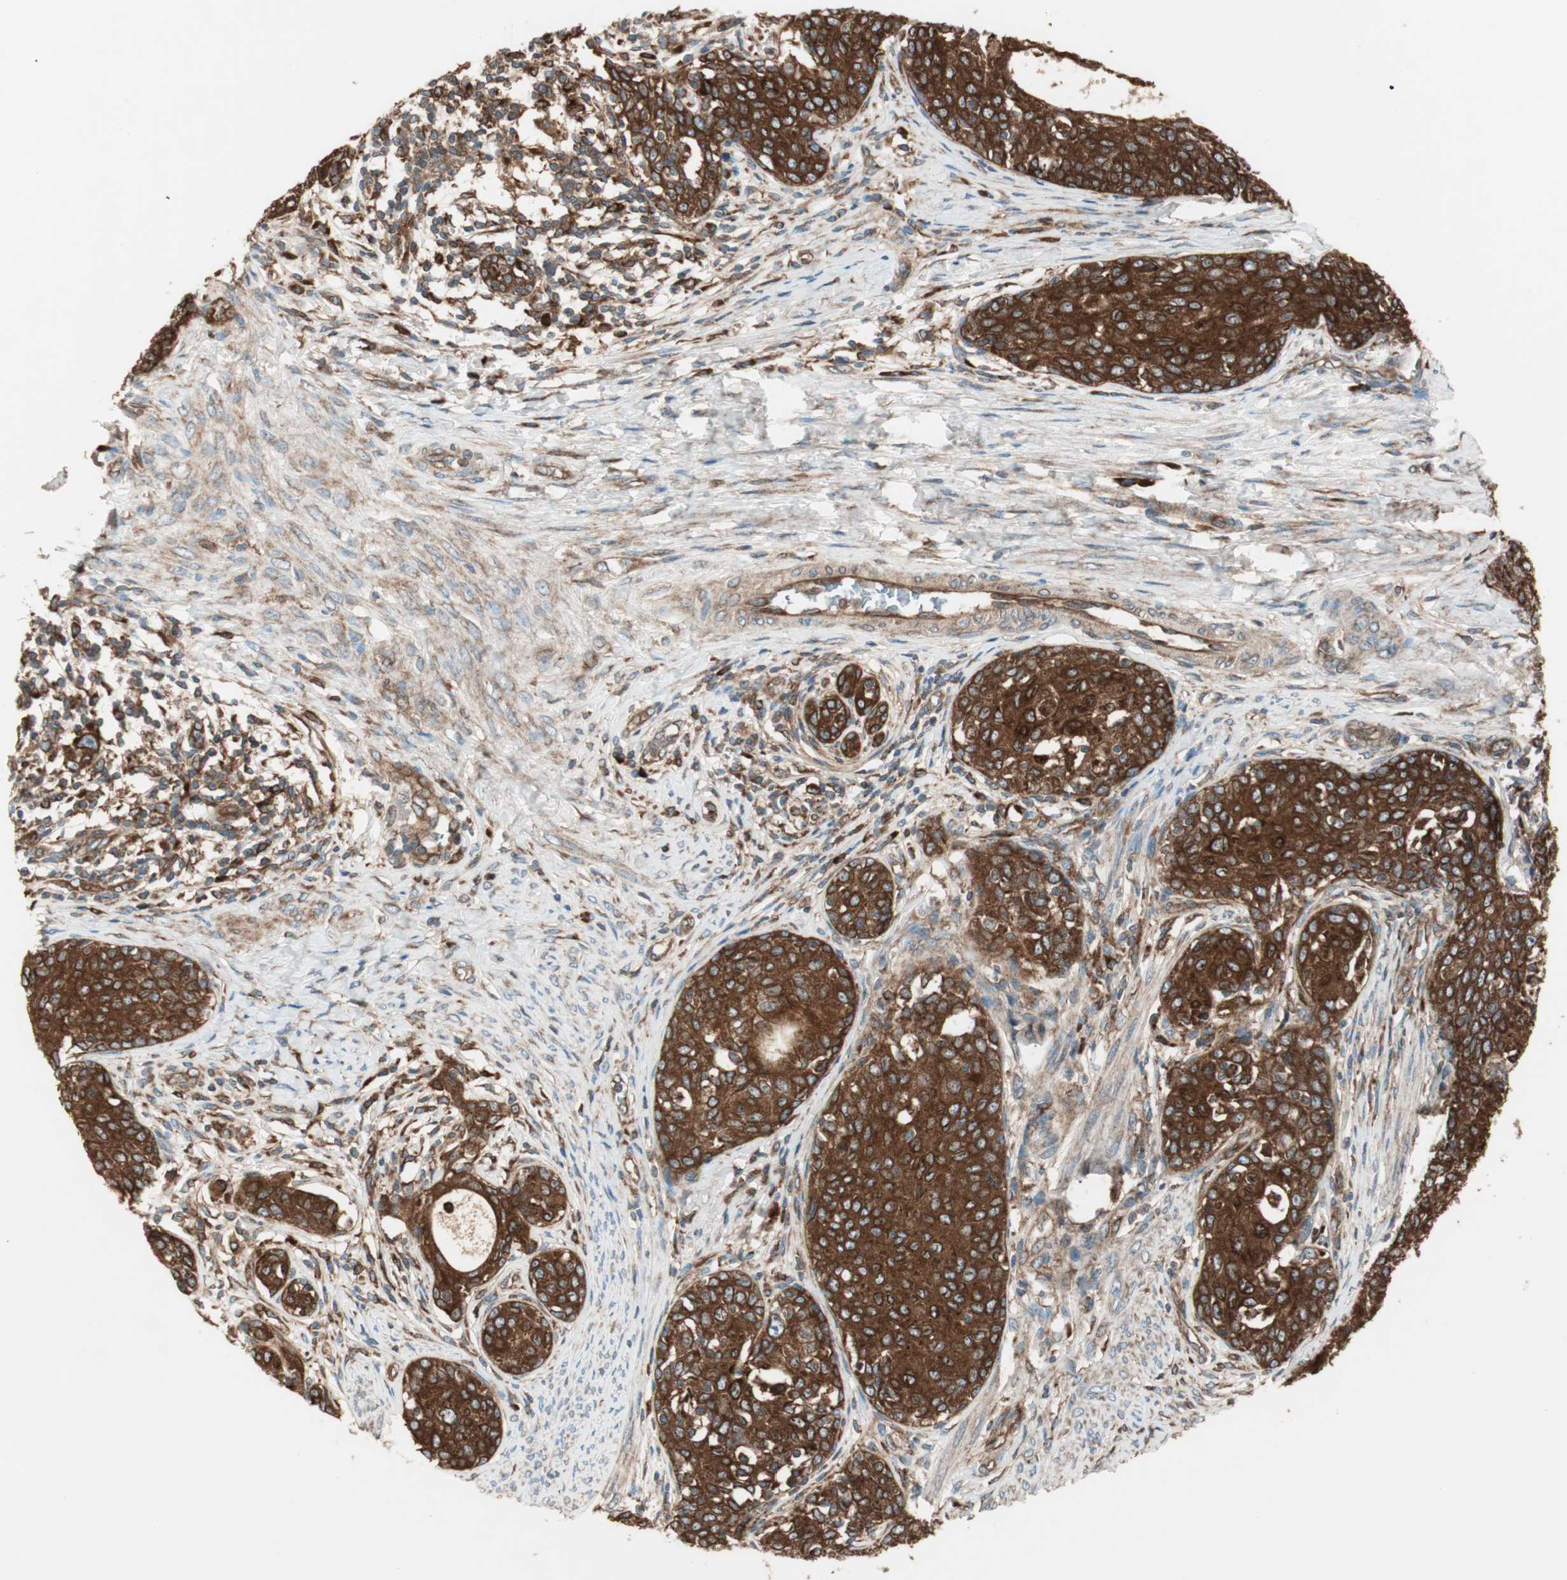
{"staining": {"intensity": "strong", "quantity": ">75%", "location": "cytoplasmic/membranous"}, "tissue": "cervical cancer", "cell_type": "Tumor cells", "image_type": "cancer", "snomed": [{"axis": "morphology", "description": "Squamous cell carcinoma, NOS"}, {"axis": "morphology", "description": "Adenocarcinoma, NOS"}, {"axis": "topography", "description": "Cervix"}], "caption": "Cervical cancer tissue reveals strong cytoplasmic/membranous positivity in approximately >75% of tumor cells, visualized by immunohistochemistry.", "gene": "RAB5A", "patient": {"sex": "female", "age": 52}}